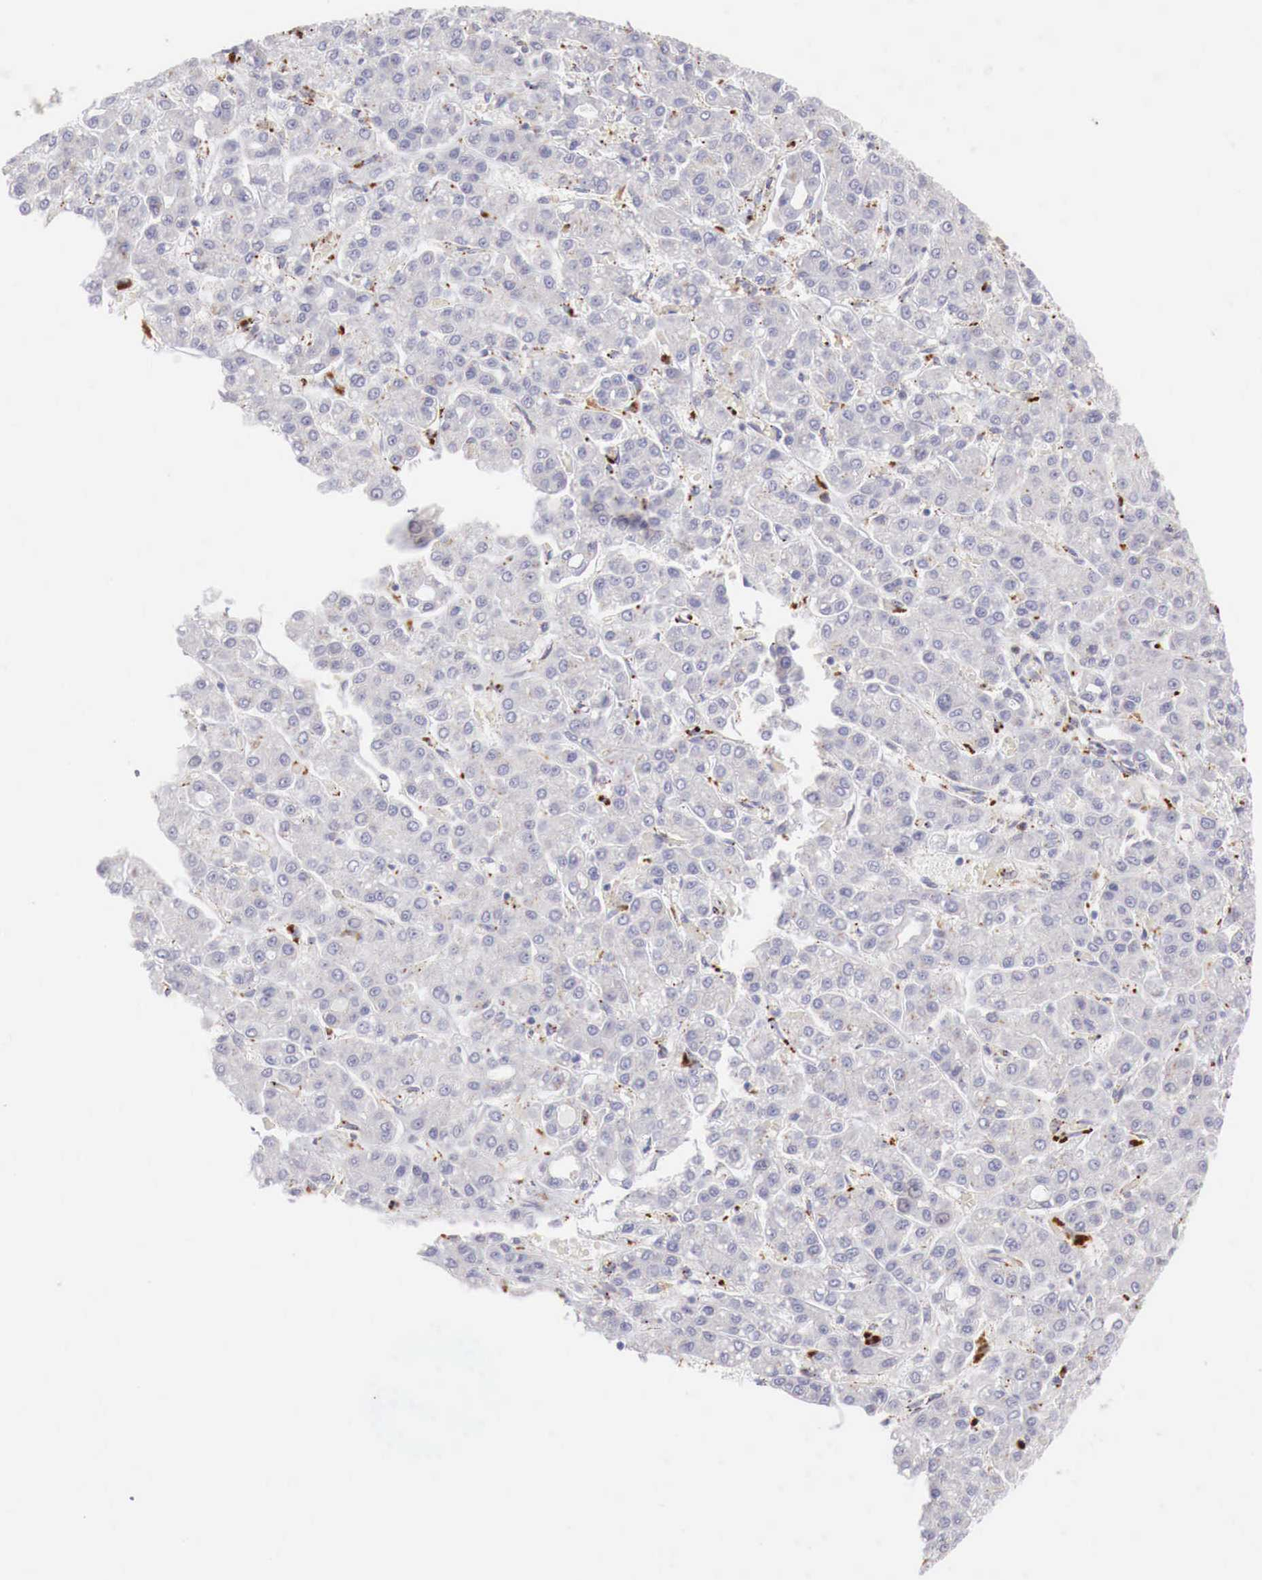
{"staining": {"intensity": "negative", "quantity": "none", "location": "none"}, "tissue": "liver cancer", "cell_type": "Tumor cells", "image_type": "cancer", "snomed": [{"axis": "morphology", "description": "Carcinoma, Hepatocellular, NOS"}, {"axis": "topography", "description": "Liver"}], "caption": "DAB (3,3'-diaminobenzidine) immunohistochemical staining of human liver cancer (hepatocellular carcinoma) reveals no significant staining in tumor cells. (Stains: DAB IHC with hematoxylin counter stain, Microscopy: brightfield microscopy at high magnification).", "gene": "GLA", "patient": {"sex": "male", "age": 69}}